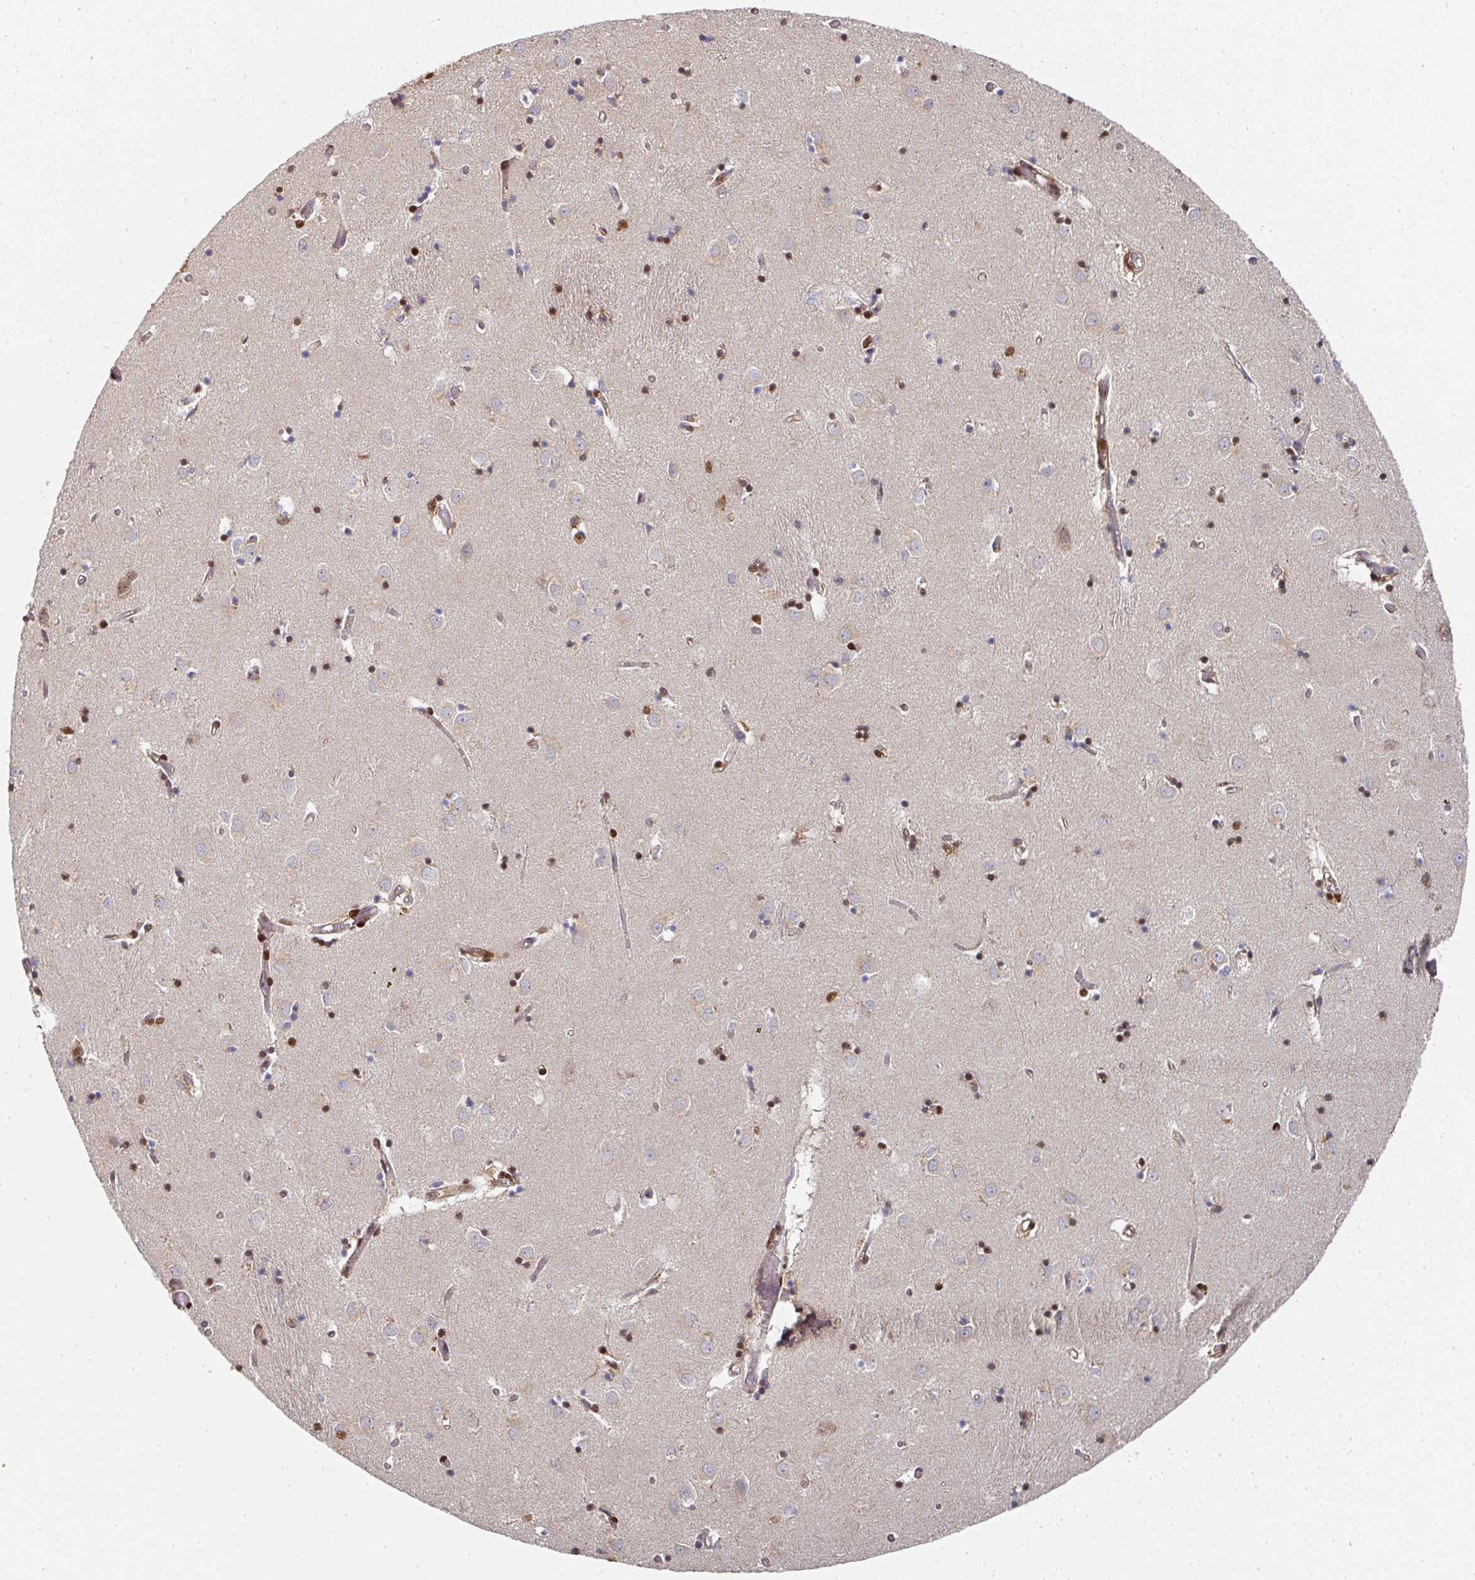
{"staining": {"intensity": "strong", "quantity": ">75%", "location": "nuclear"}, "tissue": "caudate", "cell_type": "Glial cells", "image_type": "normal", "snomed": [{"axis": "morphology", "description": "Normal tissue, NOS"}, {"axis": "topography", "description": "Lateral ventricle wall"}], "caption": "Protein staining demonstrates strong nuclear staining in about >75% of glial cells in unremarkable caudate. Nuclei are stained in blue.", "gene": "DIDO1", "patient": {"sex": "male", "age": 70}}